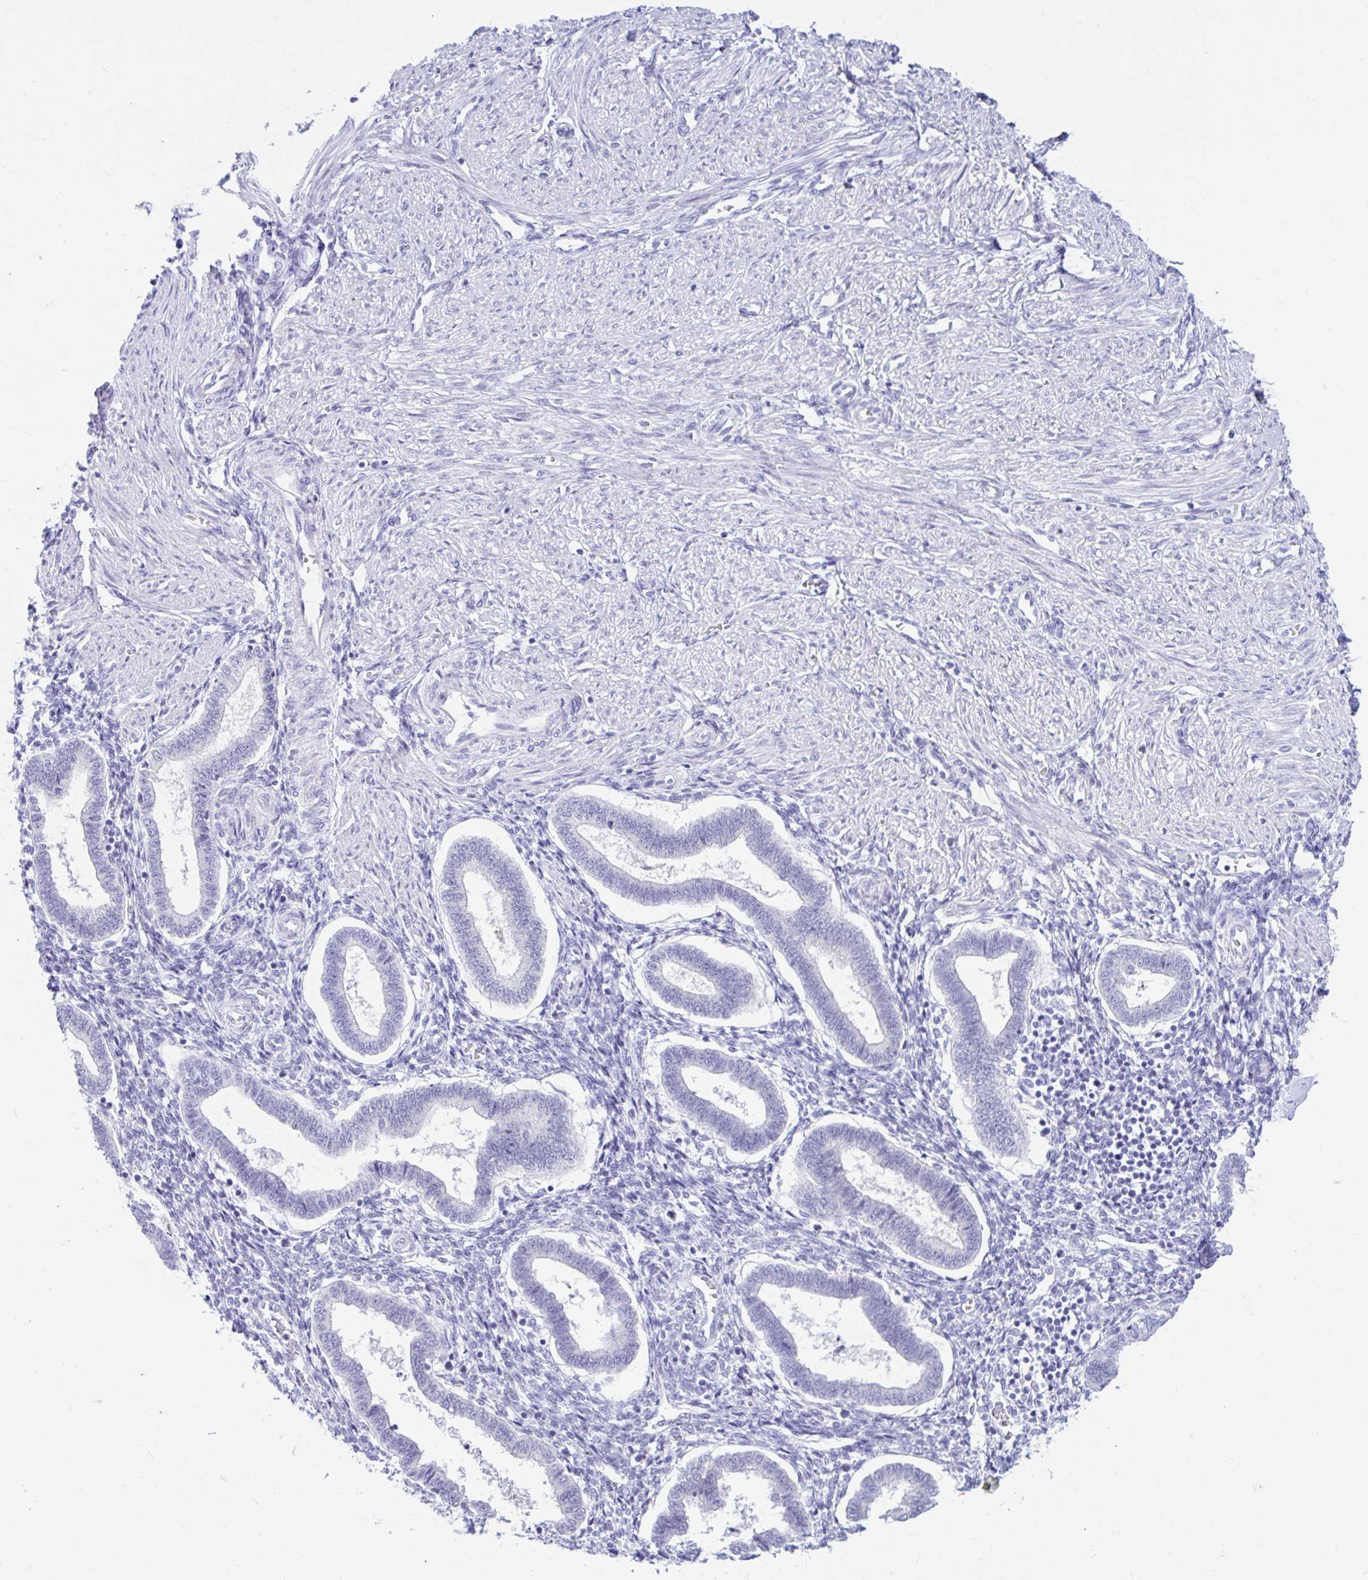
{"staining": {"intensity": "negative", "quantity": "none", "location": "none"}, "tissue": "endometrium", "cell_type": "Cells in endometrial stroma", "image_type": "normal", "snomed": [{"axis": "morphology", "description": "Normal tissue, NOS"}, {"axis": "topography", "description": "Endometrium"}], "caption": "Image shows no significant protein expression in cells in endometrial stroma of benign endometrium. (Stains: DAB immunohistochemistry with hematoxylin counter stain, Microscopy: brightfield microscopy at high magnification).", "gene": "FTSJ3", "patient": {"sex": "female", "age": 24}}